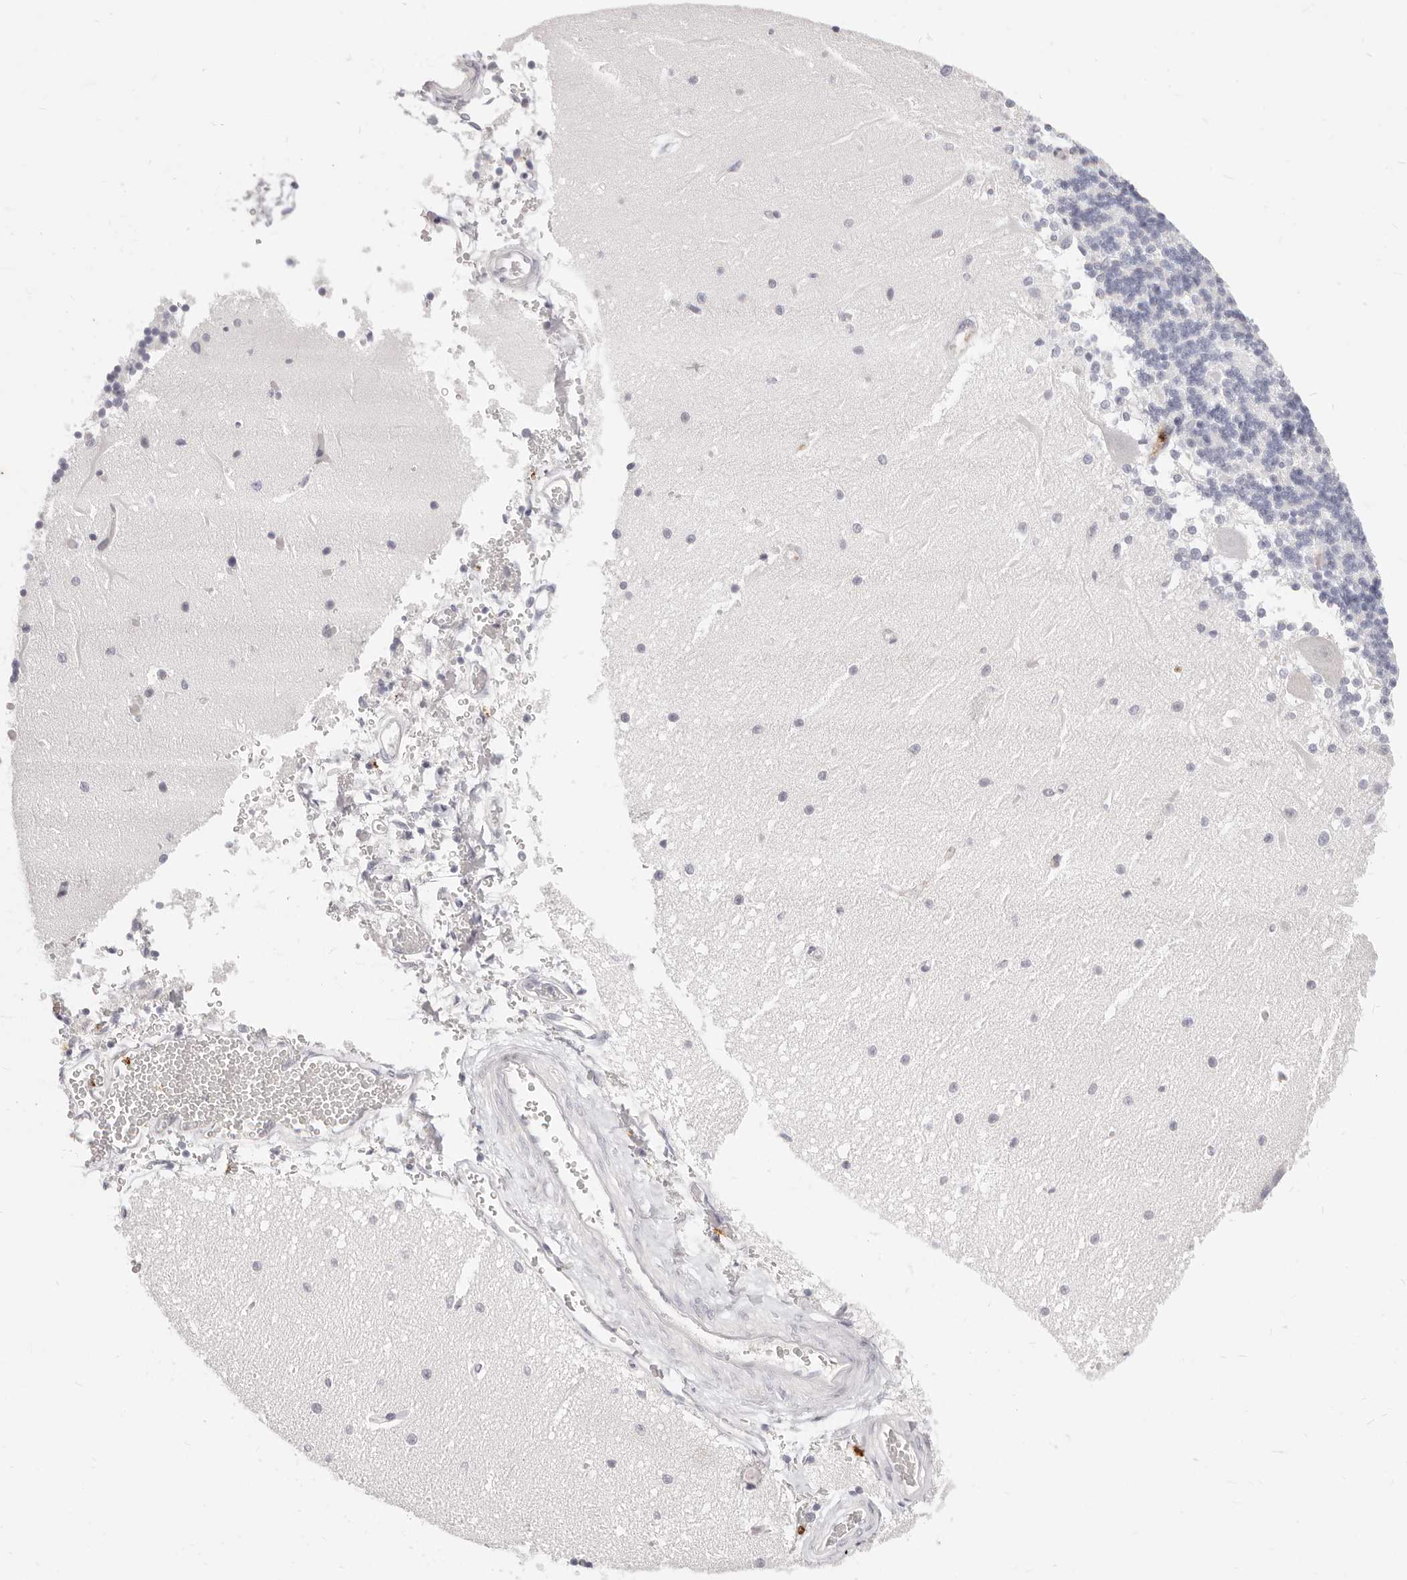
{"staining": {"intensity": "negative", "quantity": "none", "location": "none"}, "tissue": "cerebellum", "cell_type": "Cells in granular layer", "image_type": "normal", "snomed": [{"axis": "morphology", "description": "Normal tissue, NOS"}, {"axis": "topography", "description": "Cerebellum"}], "caption": "High magnification brightfield microscopy of benign cerebellum stained with DAB (3,3'-diaminobenzidine) (brown) and counterstained with hematoxylin (blue): cells in granular layer show no significant staining. (DAB immunohistochemistry with hematoxylin counter stain).", "gene": "CAMP", "patient": {"sex": "male", "age": 37}}